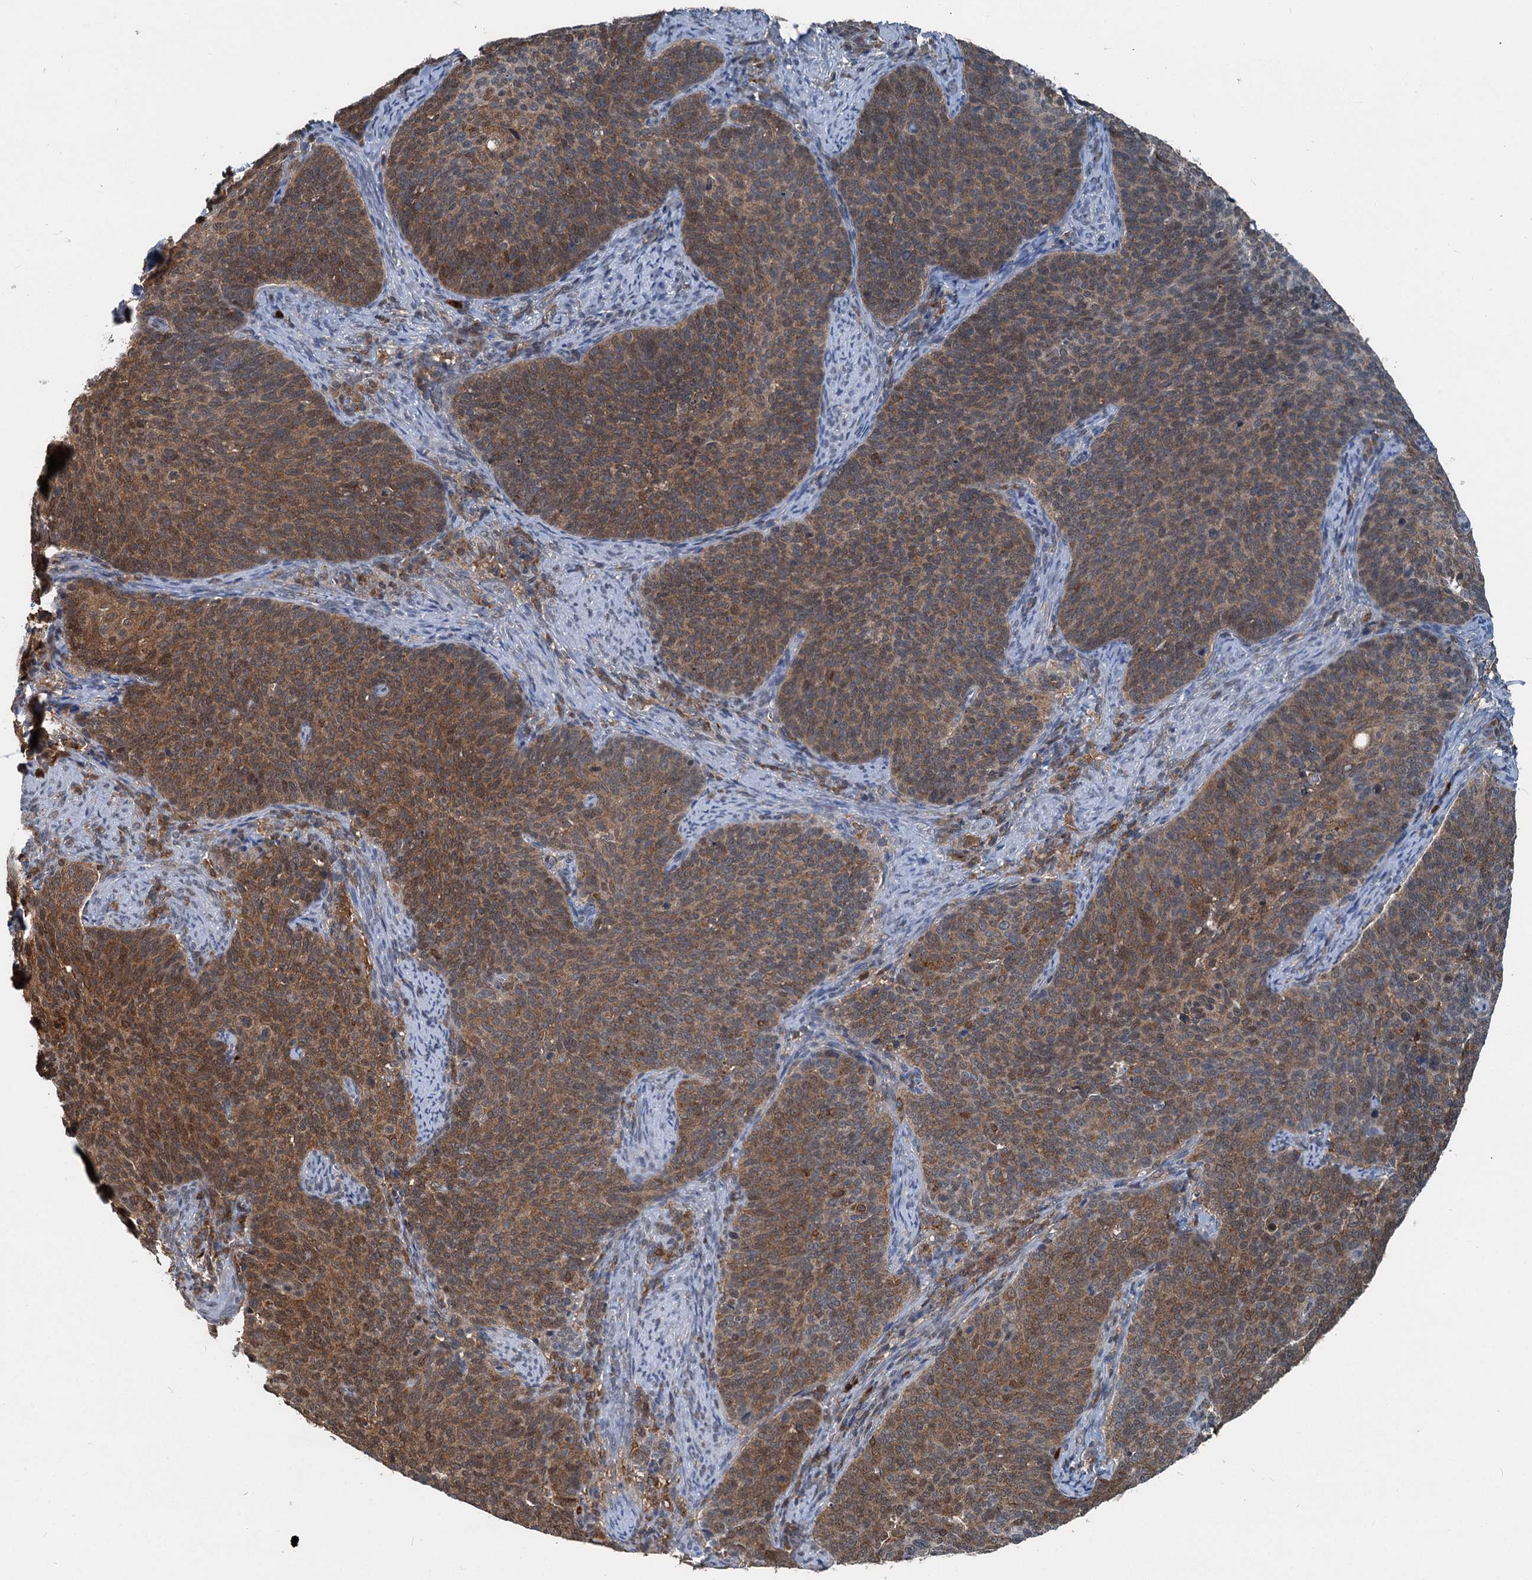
{"staining": {"intensity": "strong", "quantity": ">75%", "location": "cytoplasmic/membranous"}, "tissue": "cervical cancer", "cell_type": "Tumor cells", "image_type": "cancer", "snomed": [{"axis": "morphology", "description": "Normal tissue, NOS"}, {"axis": "morphology", "description": "Squamous cell carcinoma, NOS"}, {"axis": "topography", "description": "Cervix"}], "caption": "The immunohistochemical stain shows strong cytoplasmic/membranous positivity in tumor cells of cervical squamous cell carcinoma tissue.", "gene": "GPI", "patient": {"sex": "female", "age": 39}}